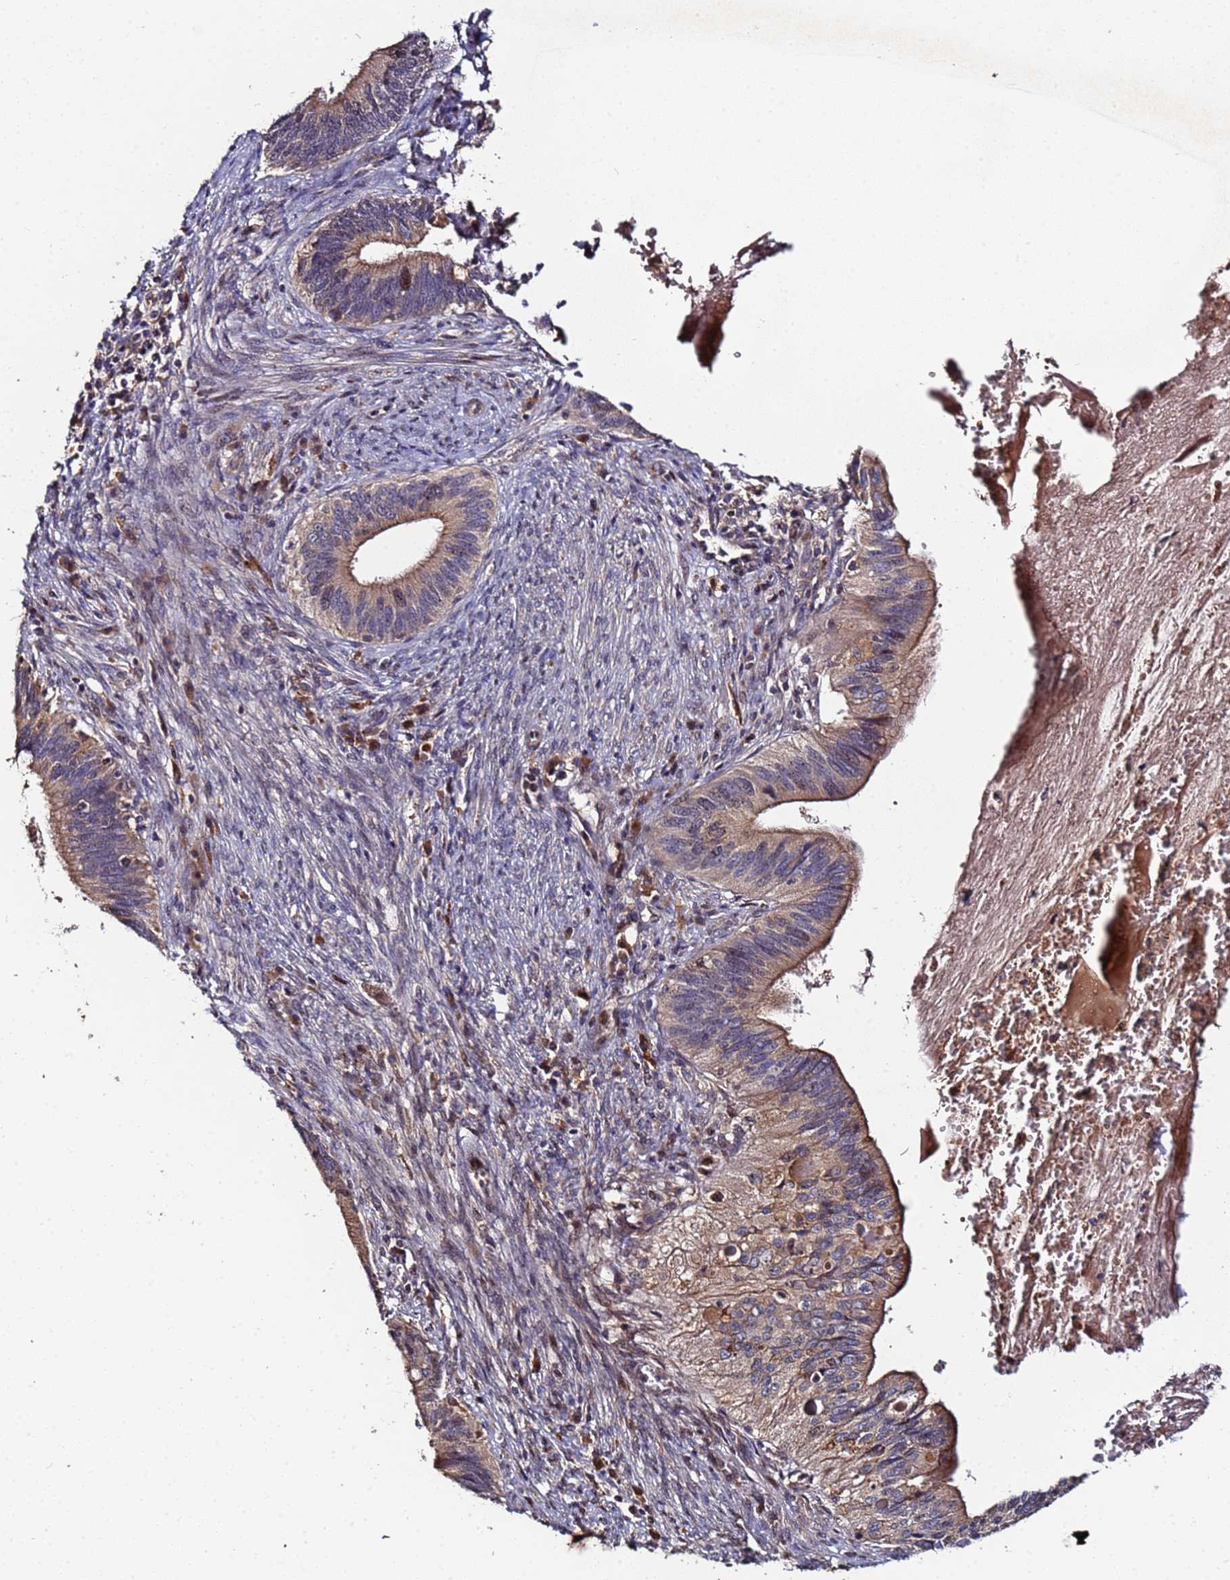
{"staining": {"intensity": "moderate", "quantity": "25%-75%", "location": "cytoplasmic/membranous,nuclear"}, "tissue": "cervical cancer", "cell_type": "Tumor cells", "image_type": "cancer", "snomed": [{"axis": "morphology", "description": "Adenocarcinoma, NOS"}, {"axis": "topography", "description": "Cervix"}], "caption": "An immunohistochemistry (IHC) micrograph of neoplastic tissue is shown. Protein staining in brown labels moderate cytoplasmic/membranous and nuclear positivity in cervical cancer (adenocarcinoma) within tumor cells. The protein of interest is shown in brown color, while the nuclei are stained blue.", "gene": "OSER1", "patient": {"sex": "female", "age": 42}}